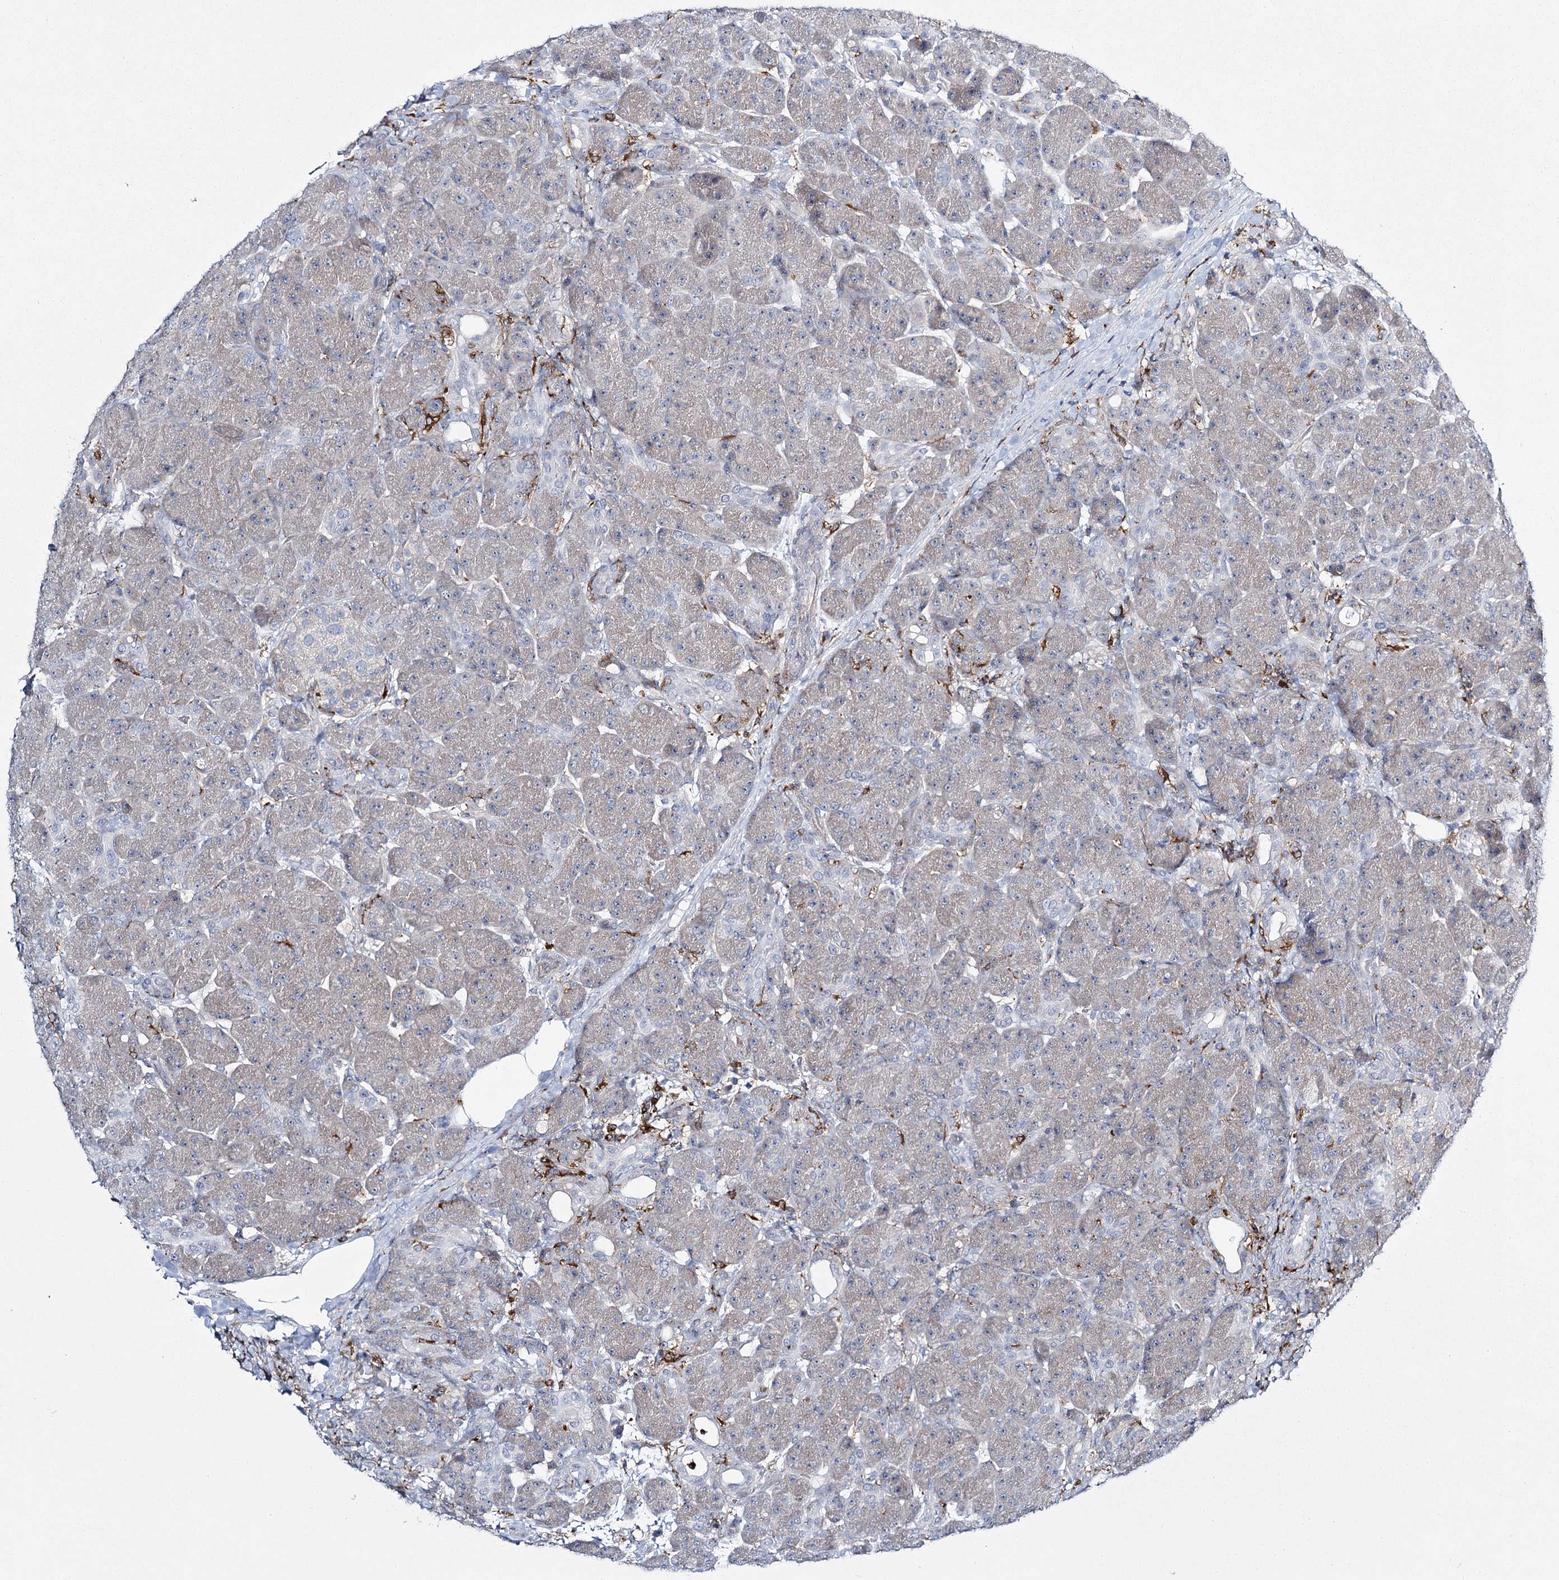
{"staining": {"intensity": "negative", "quantity": "none", "location": "none"}, "tissue": "pancreas", "cell_type": "Exocrine glandular cells", "image_type": "normal", "snomed": [{"axis": "morphology", "description": "Normal tissue, NOS"}, {"axis": "topography", "description": "Pancreas"}], "caption": "This histopathology image is of unremarkable pancreas stained with immunohistochemistry (IHC) to label a protein in brown with the nuclei are counter-stained blue. There is no staining in exocrine glandular cells.", "gene": "CCDC88A", "patient": {"sex": "male", "age": 63}}